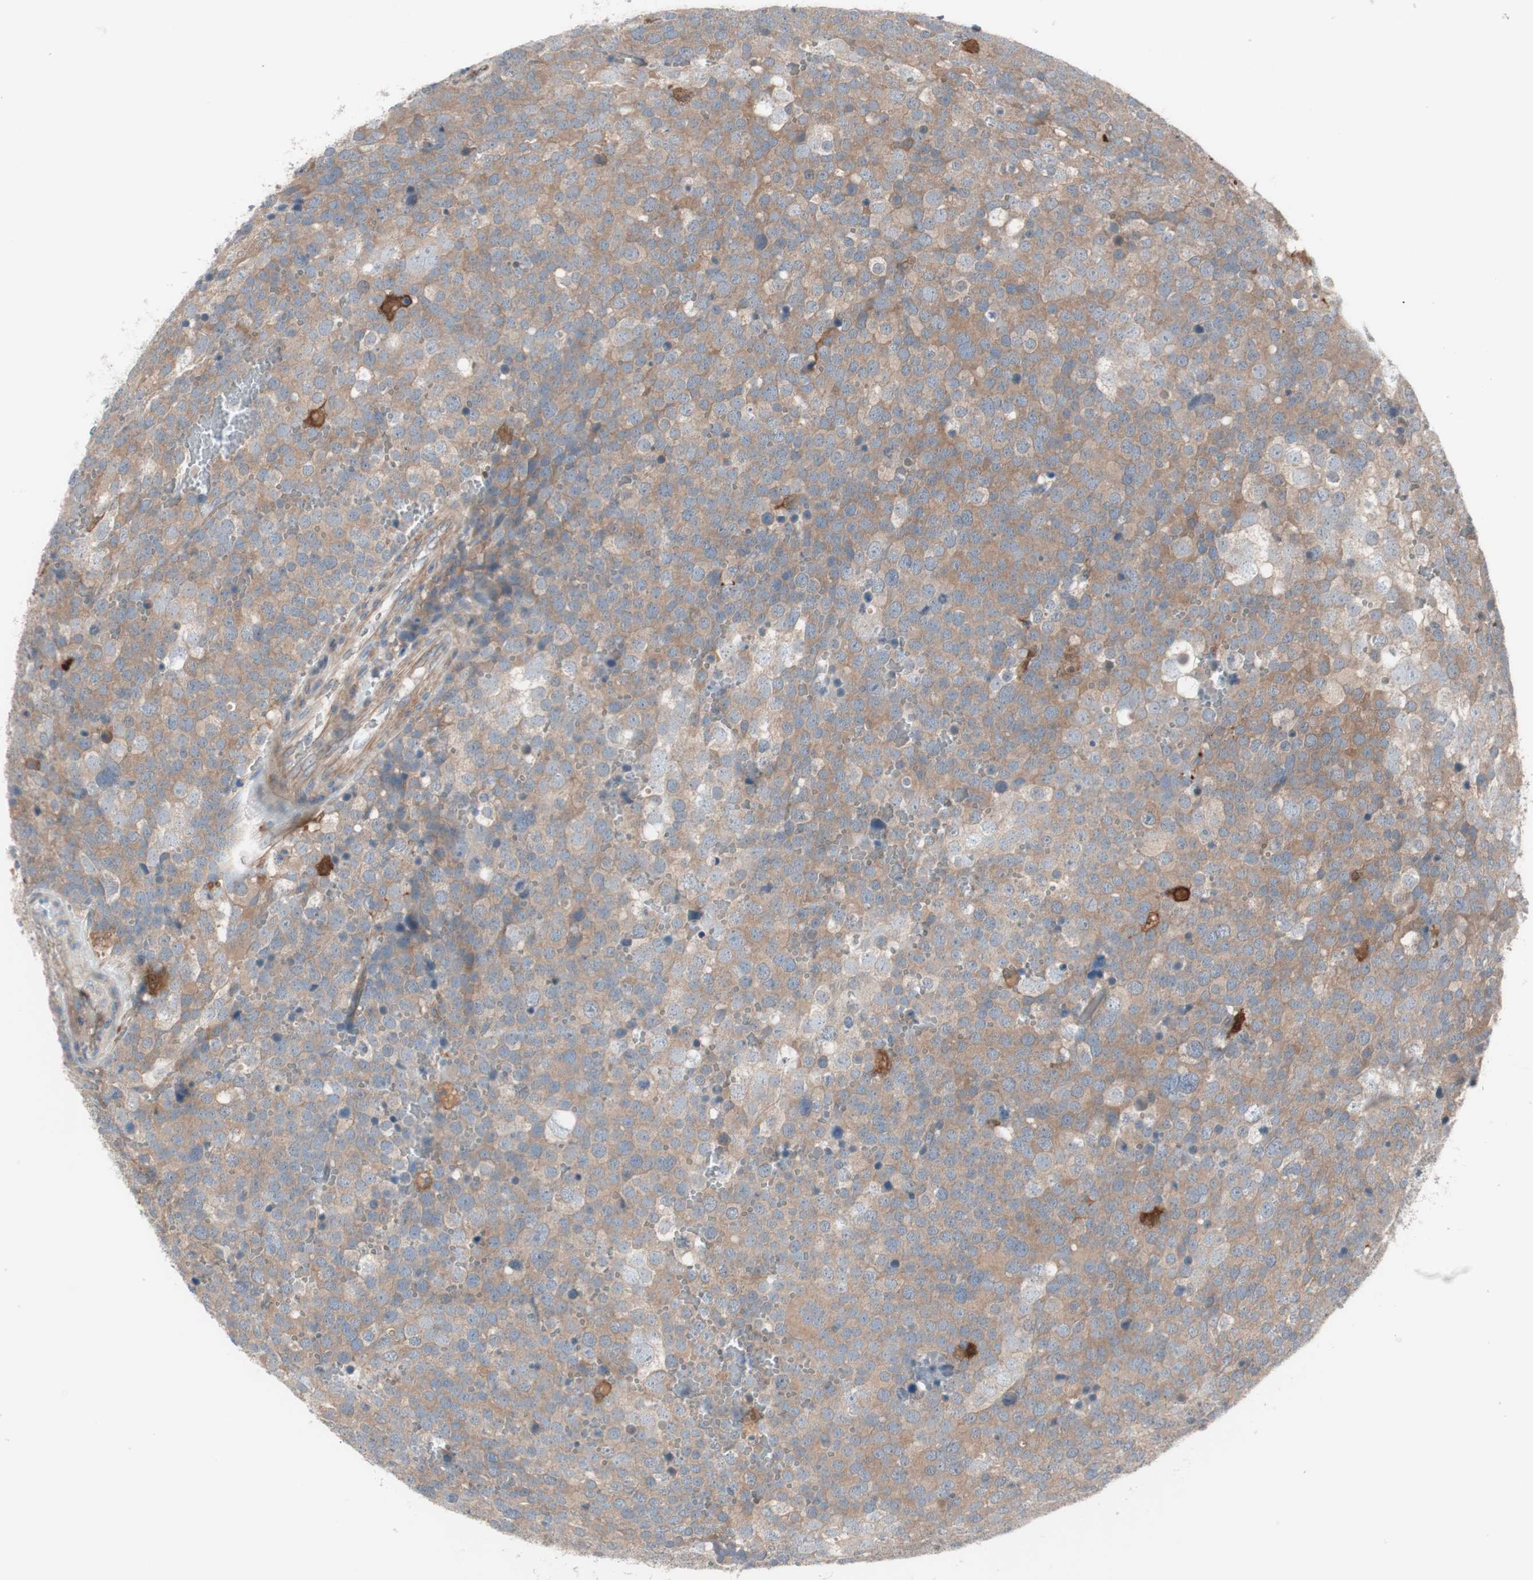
{"staining": {"intensity": "moderate", "quantity": ">75%", "location": "cytoplasmic/membranous"}, "tissue": "testis cancer", "cell_type": "Tumor cells", "image_type": "cancer", "snomed": [{"axis": "morphology", "description": "Seminoma, NOS"}, {"axis": "topography", "description": "Testis"}], "caption": "DAB (3,3'-diaminobenzidine) immunohistochemical staining of testis seminoma exhibits moderate cytoplasmic/membranous protein staining in about >75% of tumor cells. (IHC, brightfield microscopy, high magnification).", "gene": "STAB1", "patient": {"sex": "male", "age": 71}}